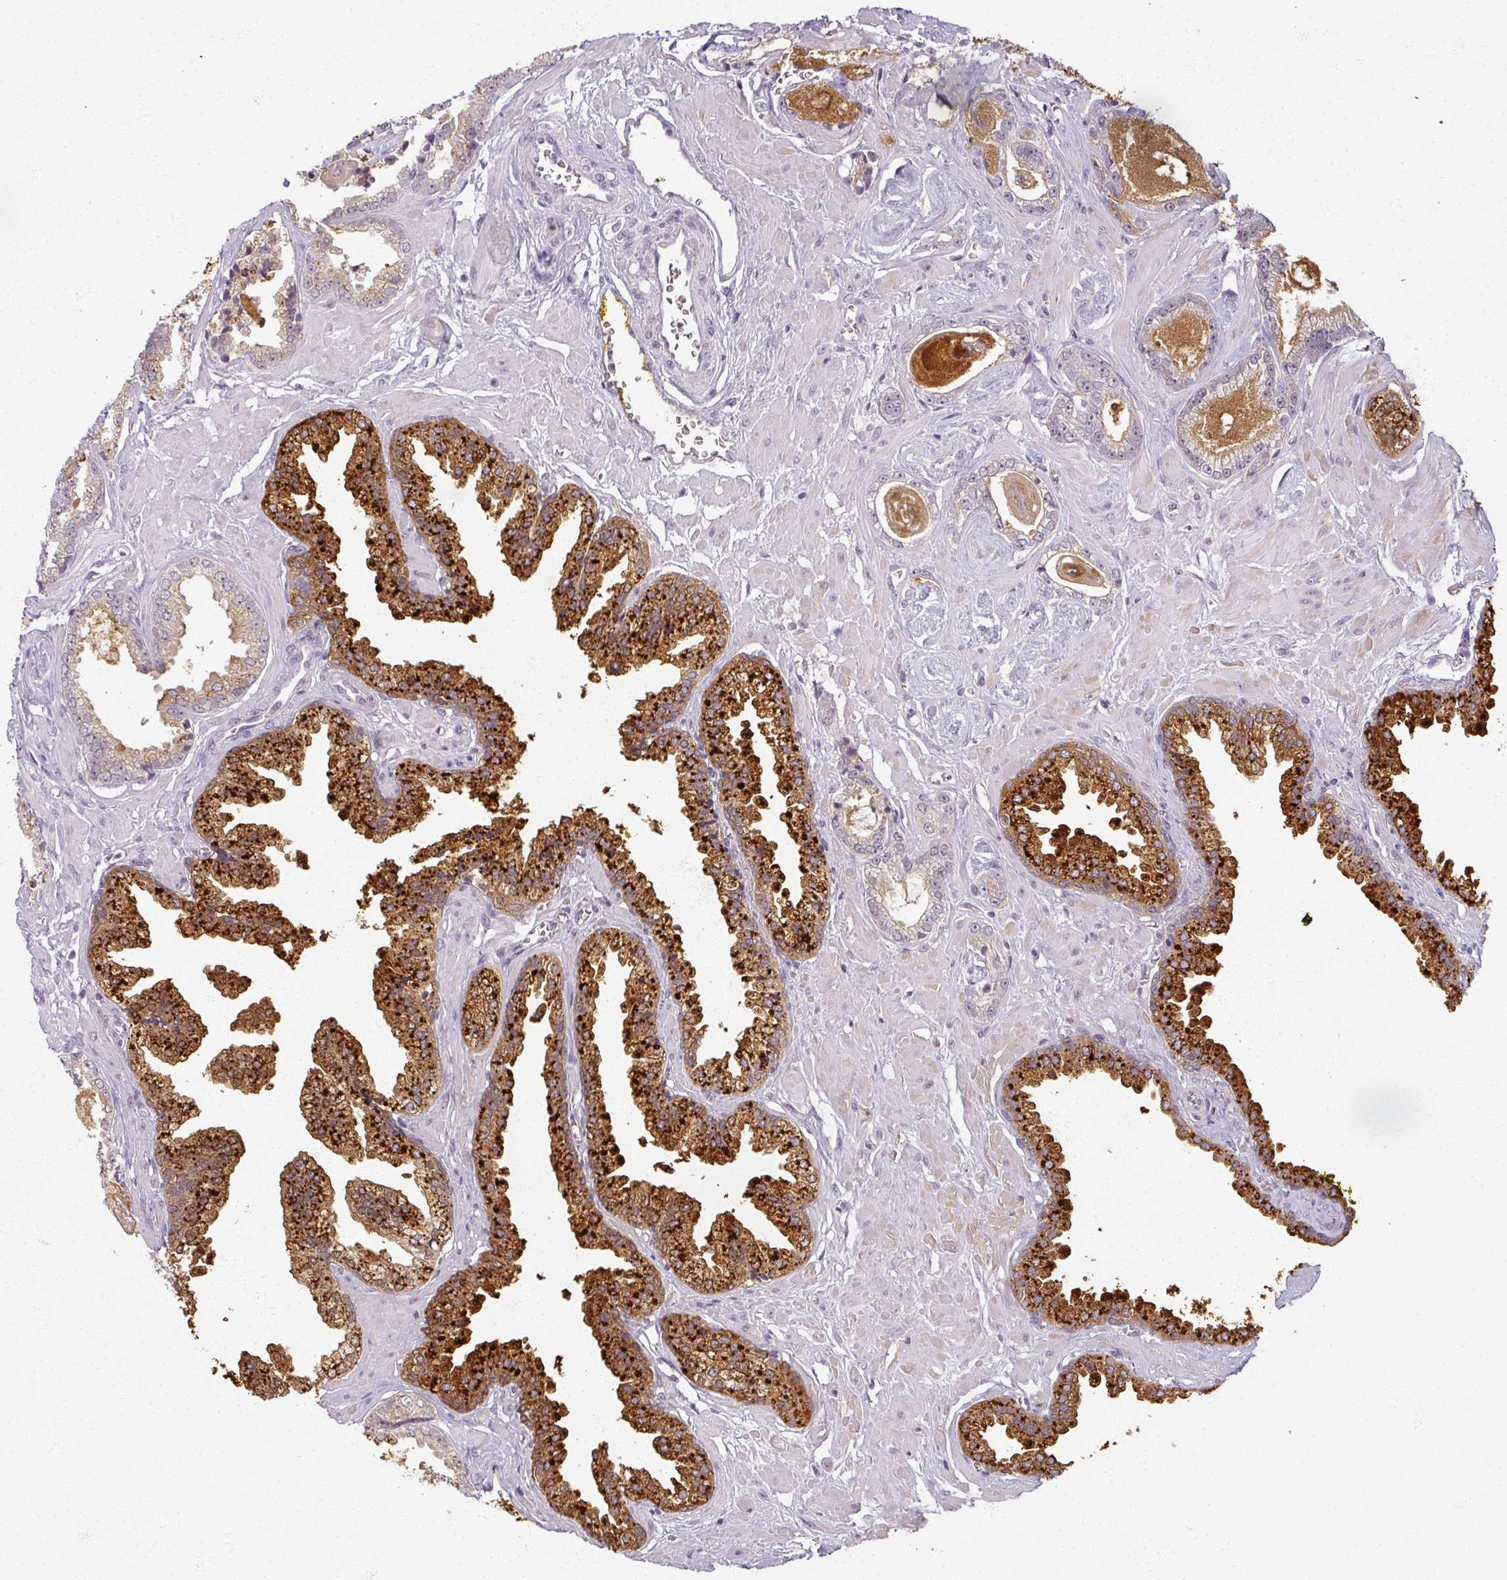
{"staining": {"intensity": "moderate", "quantity": "<25%", "location": "cytoplasmic/membranous"}, "tissue": "prostate cancer", "cell_type": "Tumor cells", "image_type": "cancer", "snomed": [{"axis": "morphology", "description": "Adenocarcinoma, Low grade"}, {"axis": "topography", "description": "Prostate"}], "caption": "Human adenocarcinoma (low-grade) (prostate) stained with a brown dye demonstrates moderate cytoplasmic/membranous positive expression in about <25% of tumor cells.", "gene": "RFPL2", "patient": {"sex": "male", "age": 60}}